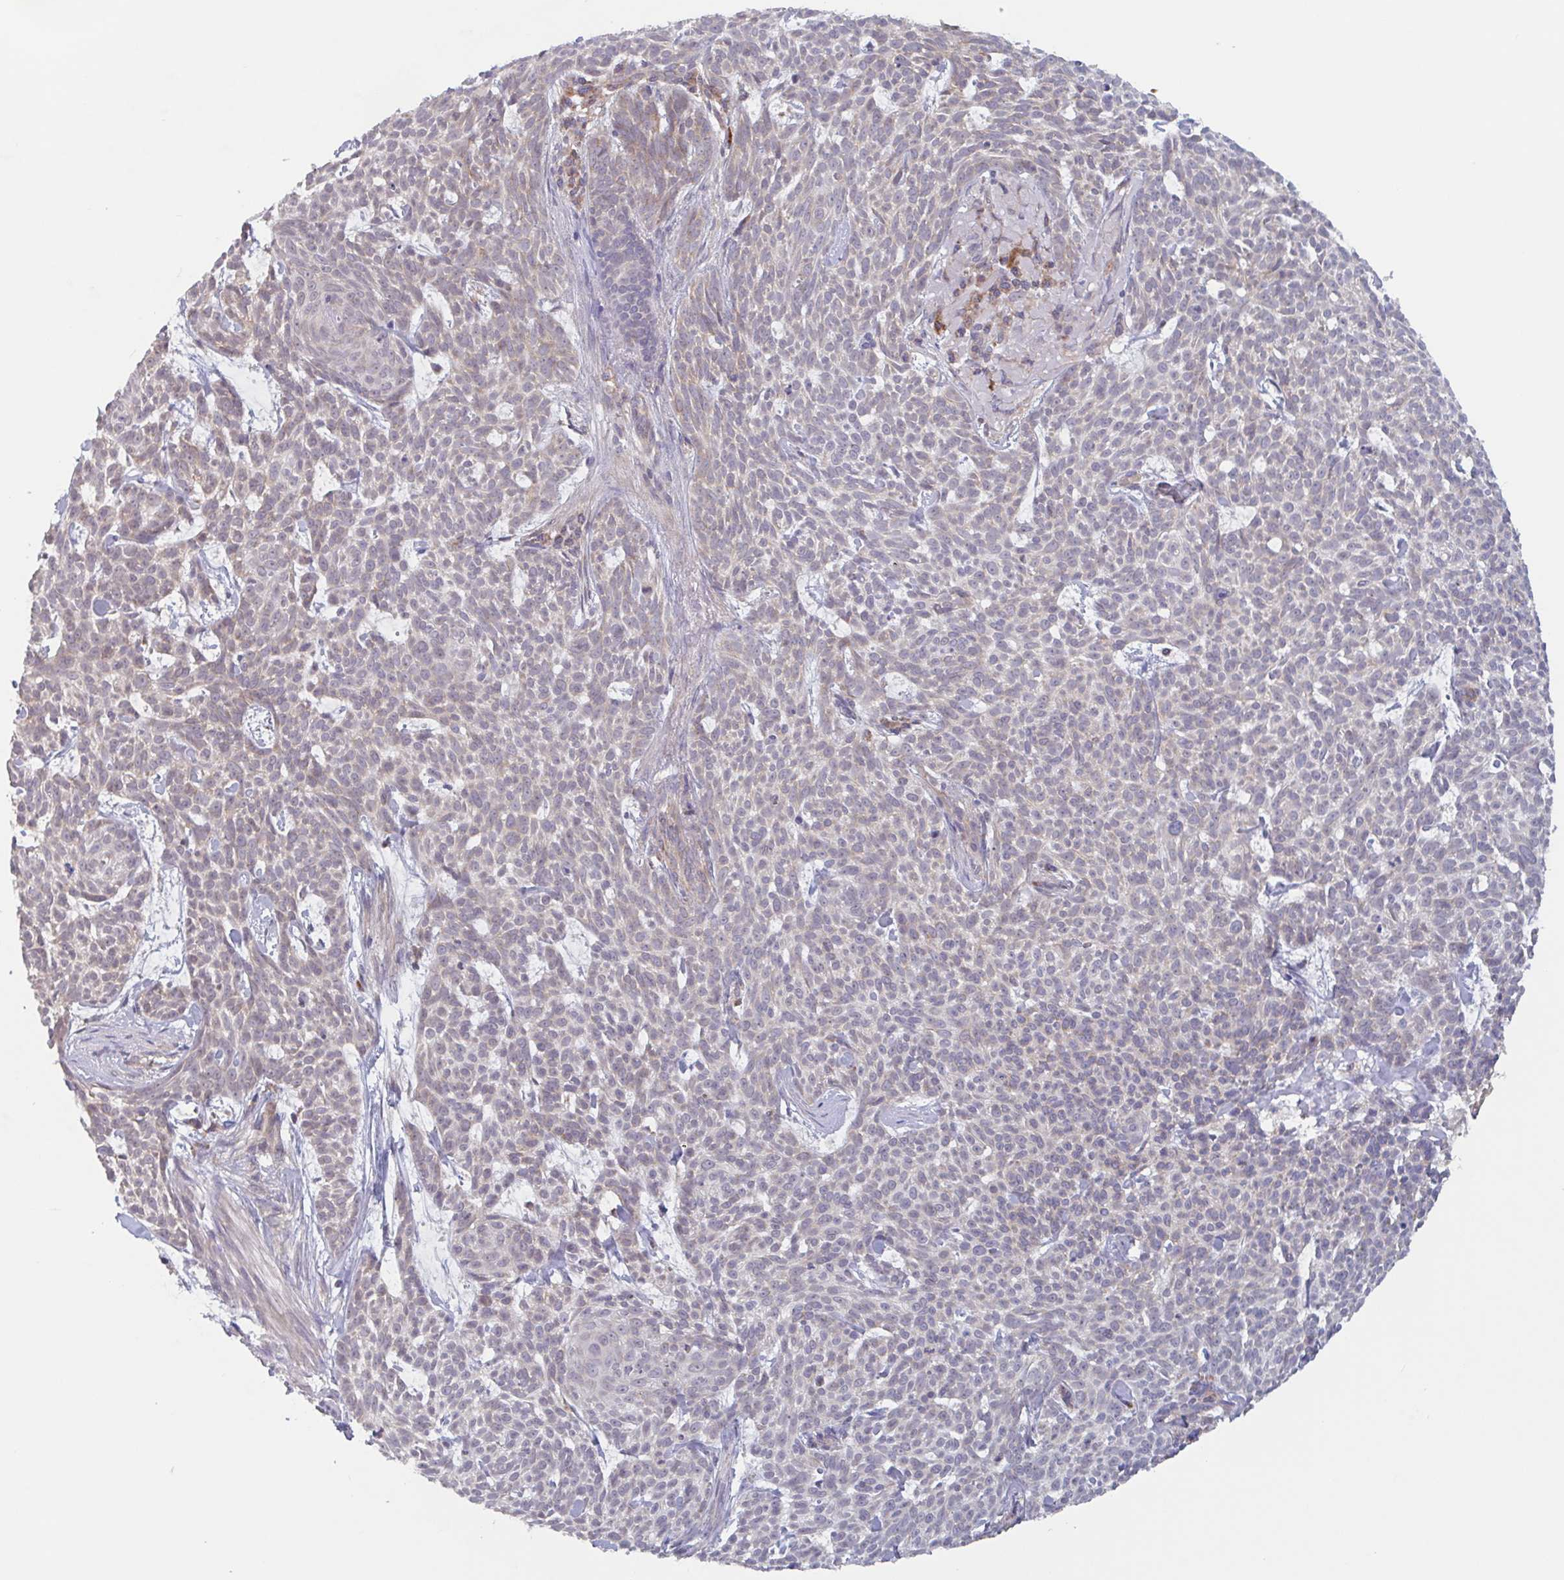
{"staining": {"intensity": "weak", "quantity": "<25%", "location": "cytoplasmic/membranous"}, "tissue": "skin cancer", "cell_type": "Tumor cells", "image_type": "cancer", "snomed": [{"axis": "morphology", "description": "Basal cell carcinoma"}, {"axis": "topography", "description": "Skin"}], "caption": "IHC image of human basal cell carcinoma (skin) stained for a protein (brown), which displays no positivity in tumor cells.", "gene": "SURF1", "patient": {"sex": "female", "age": 93}}